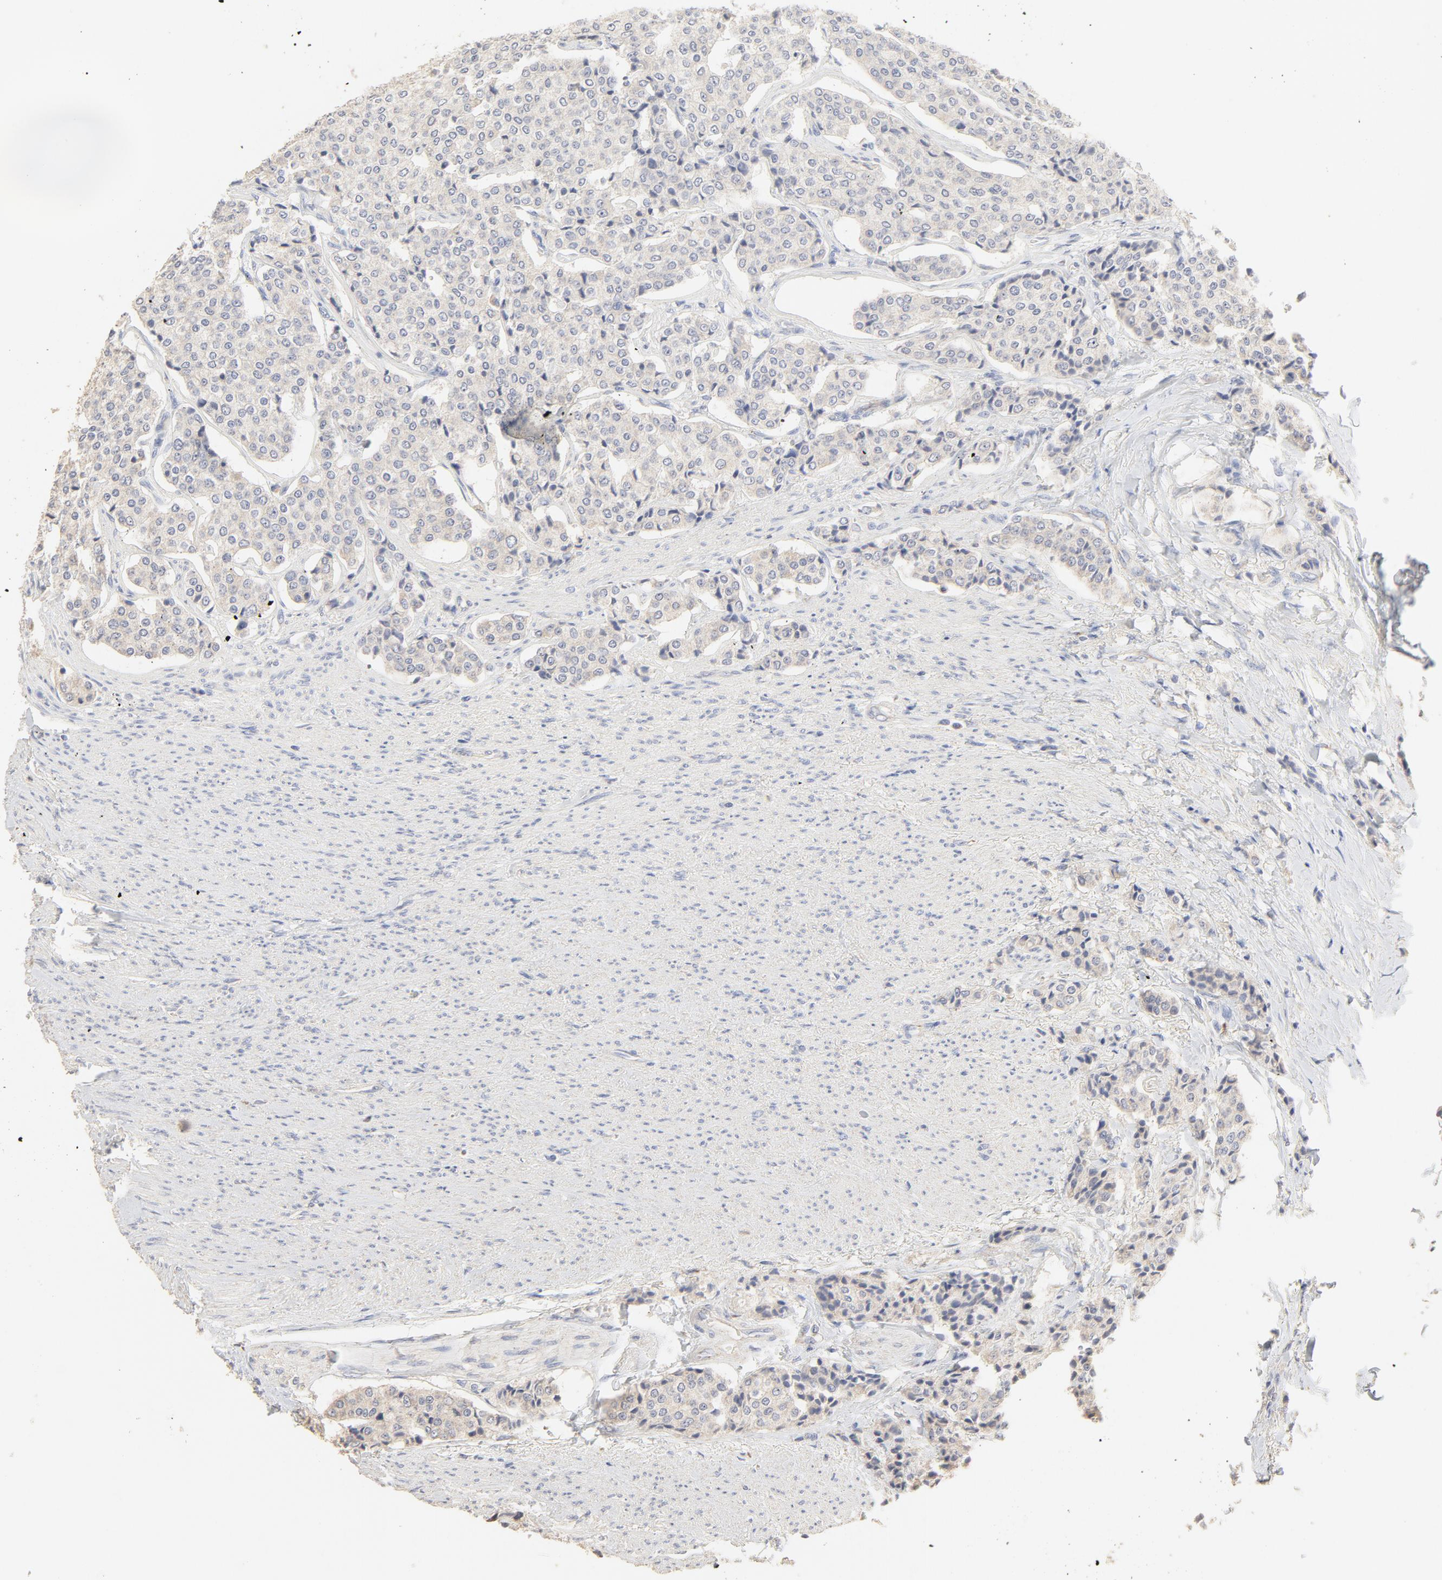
{"staining": {"intensity": "negative", "quantity": "none", "location": "none"}, "tissue": "carcinoid", "cell_type": "Tumor cells", "image_type": "cancer", "snomed": [{"axis": "morphology", "description": "Carcinoid, malignant, NOS"}, {"axis": "topography", "description": "Colon"}], "caption": "The immunohistochemistry histopathology image has no significant staining in tumor cells of carcinoid tissue.", "gene": "FCGBP", "patient": {"sex": "female", "age": 61}}